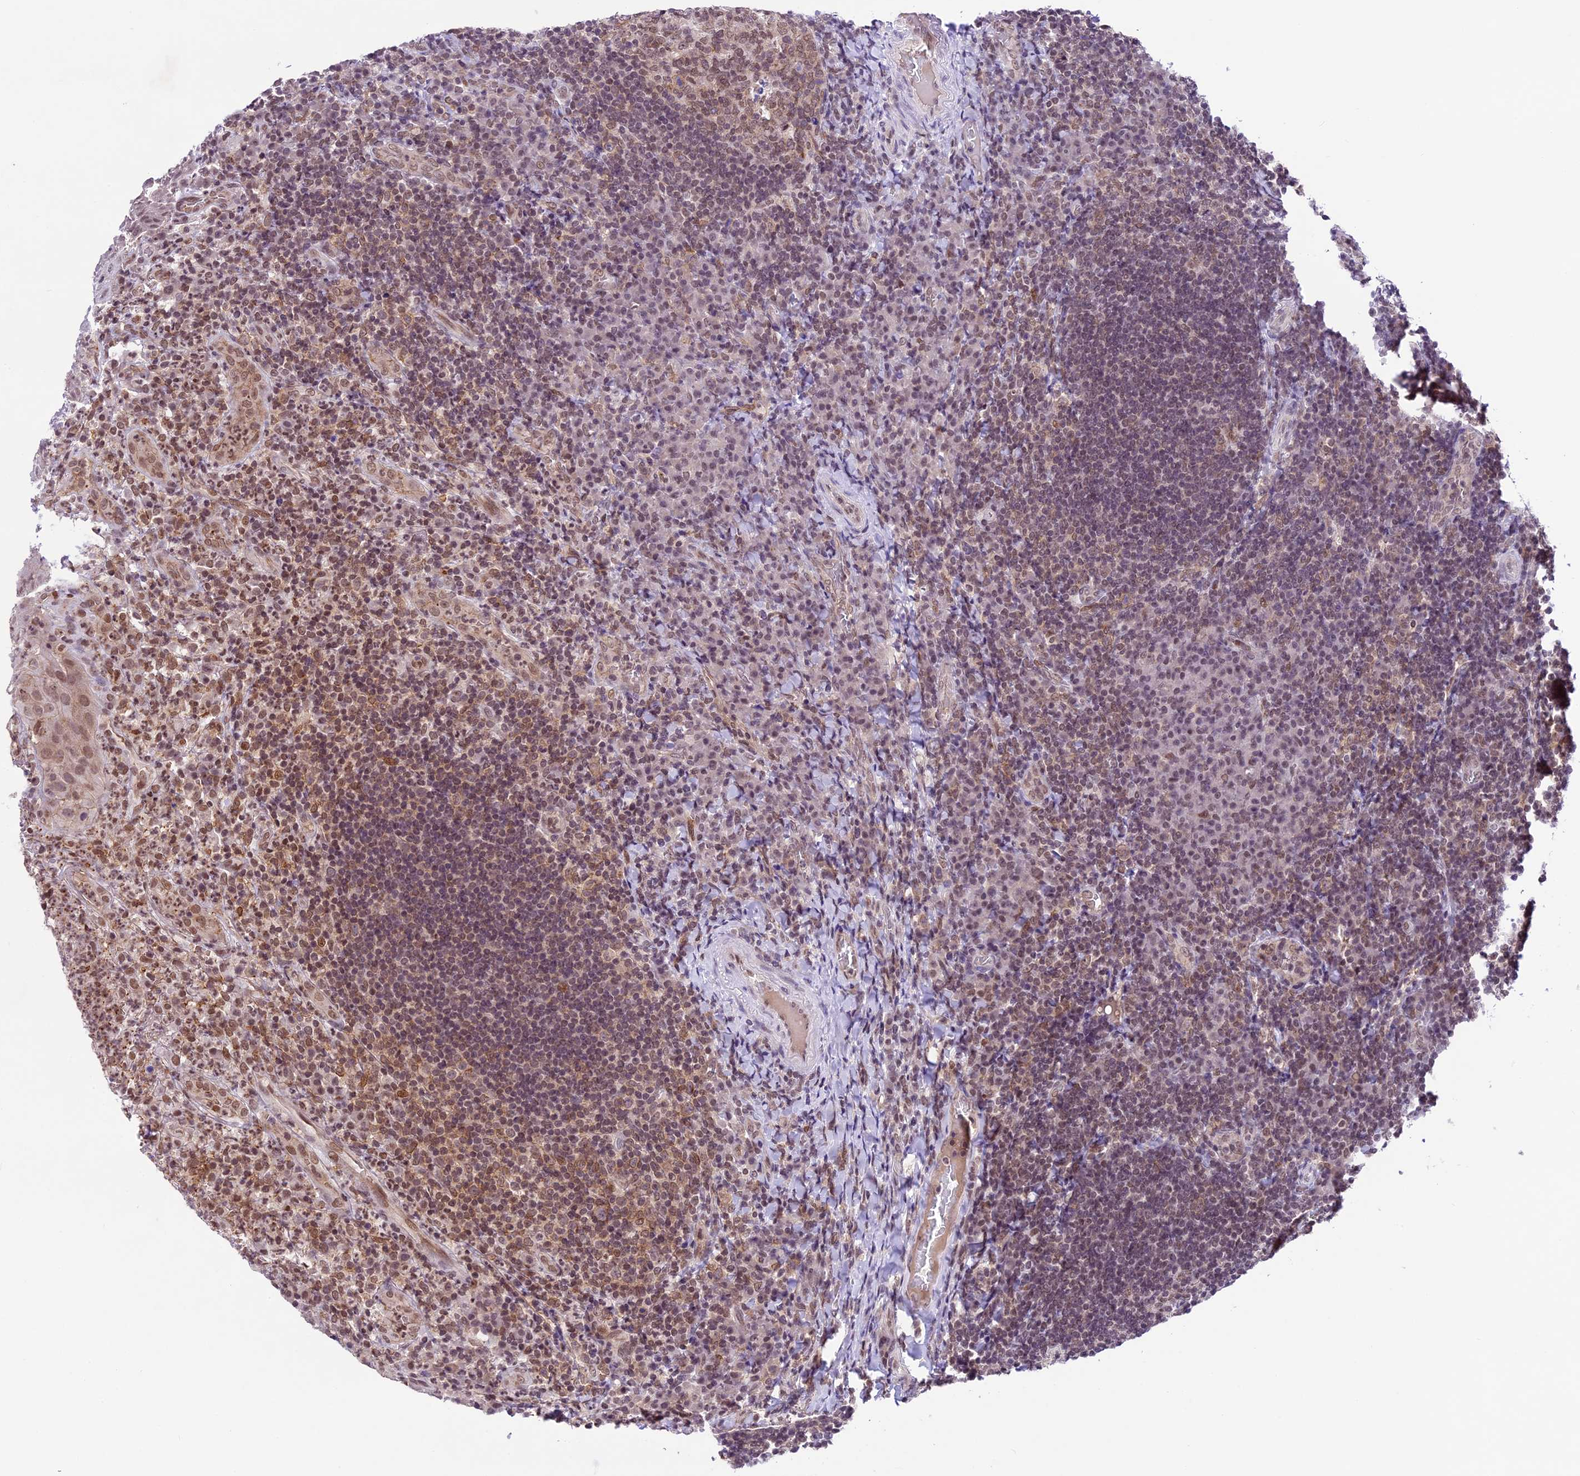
{"staining": {"intensity": "moderate", "quantity": ">75%", "location": "nuclear"}, "tissue": "tonsil", "cell_type": "Germinal center cells", "image_type": "normal", "snomed": [{"axis": "morphology", "description": "Normal tissue, NOS"}, {"axis": "topography", "description": "Tonsil"}], "caption": "This photomicrograph shows immunohistochemistry (IHC) staining of unremarkable human tonsil, with medium moderate nuclear staining in about >75% of germinal center cells.", "gene": "SHKBP1", "patient": {"sex": "male", "age": 17}}